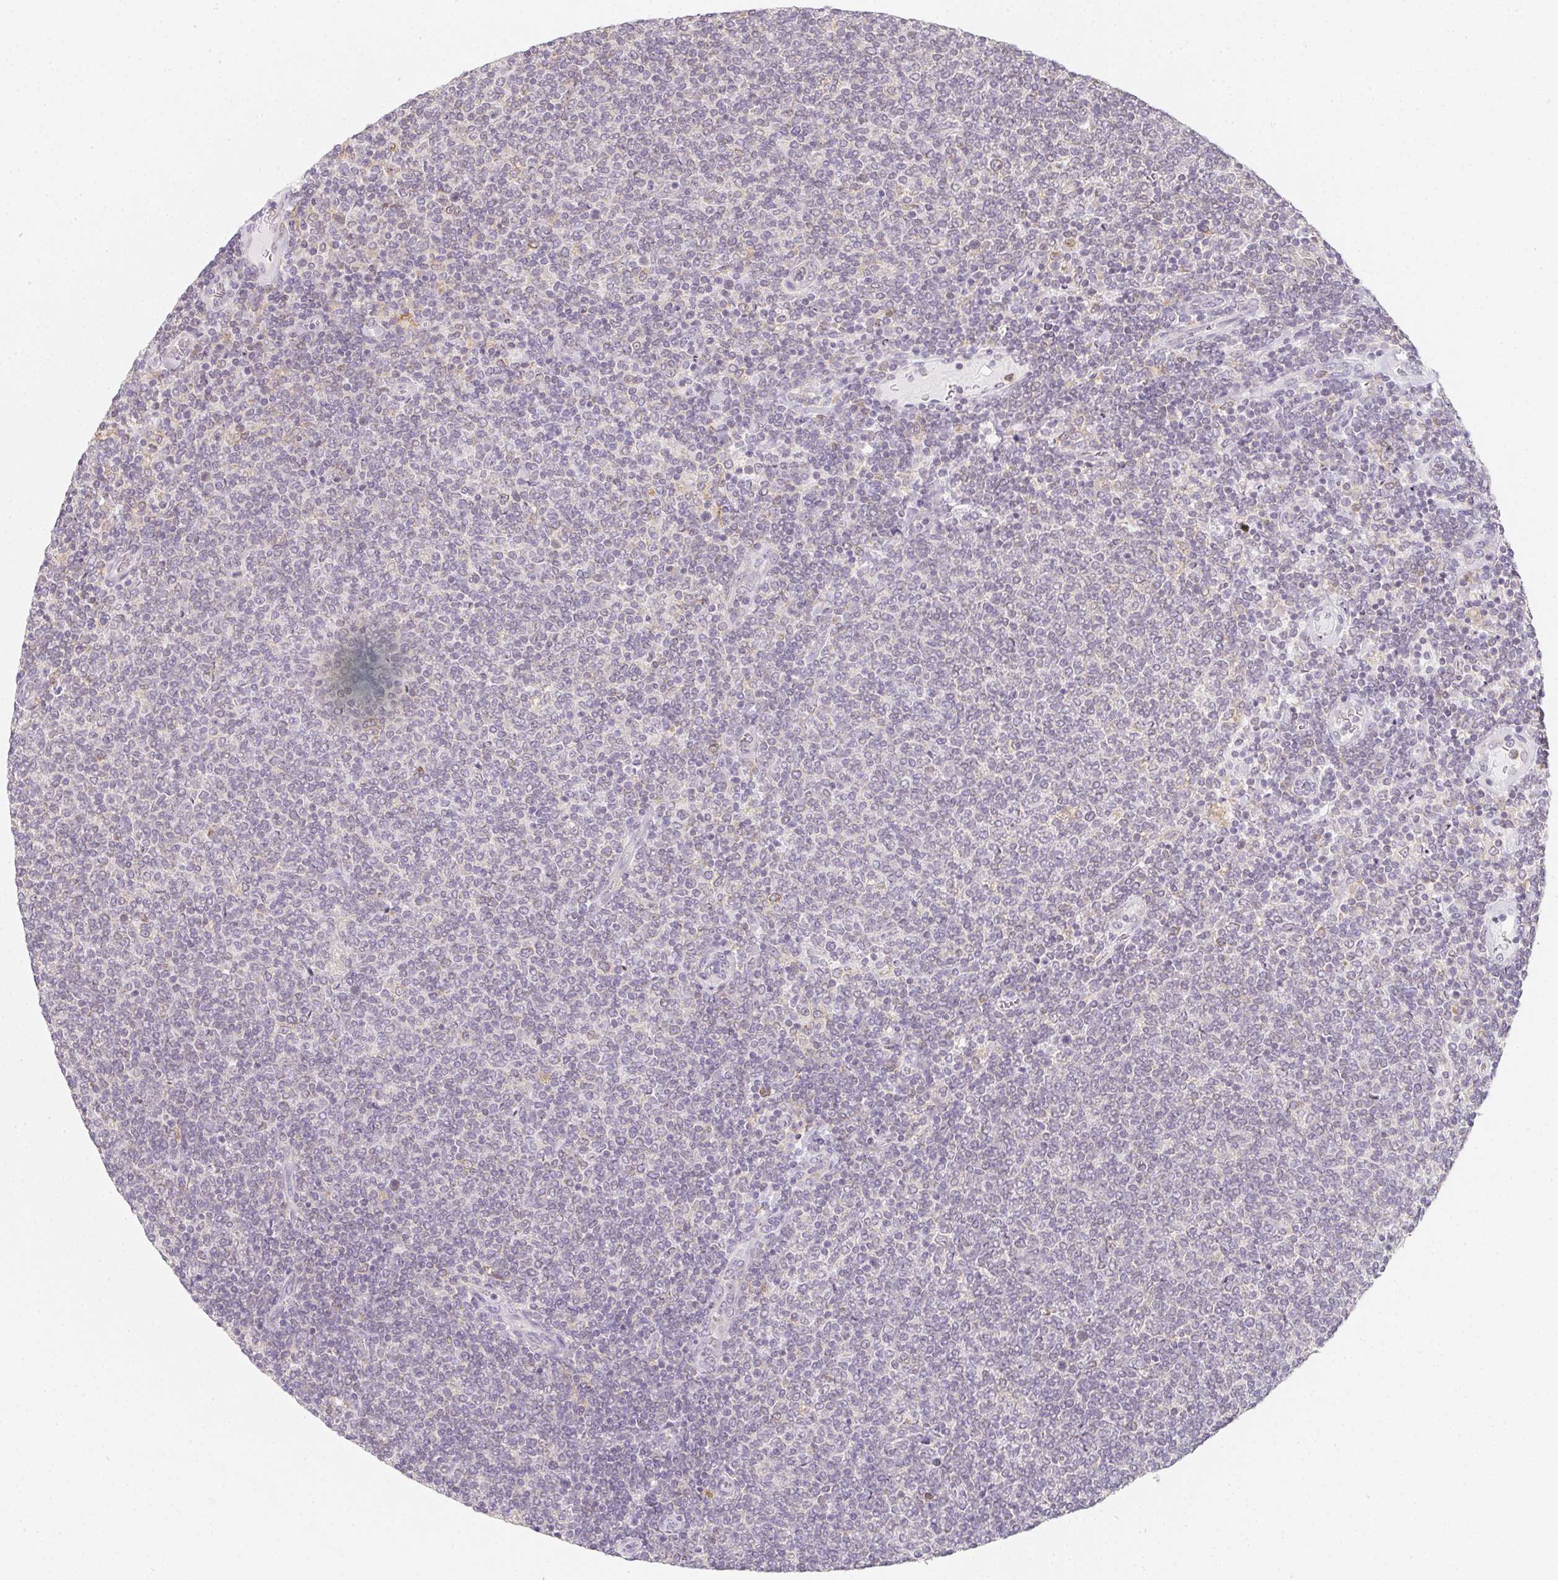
{"staining": {"intensity": "negative", "quantity": "none", "location": "none"}, "tissue": "lymphoma", "cell_type": "Tumor cells", "image_type": "cancer", "snomed": [{"axis": "morphology", "description": "Malignant lymphoma, non-Hodgkin's type, Low grade"}, {"axis": "topography", "description": "Lymph node"}], "caption": "Immunohistochemical staining of human lymphoma displays no significant staining in tumor cells.", "gene": "SOAT1", "patient": {"sex": "male", "age": 52}}